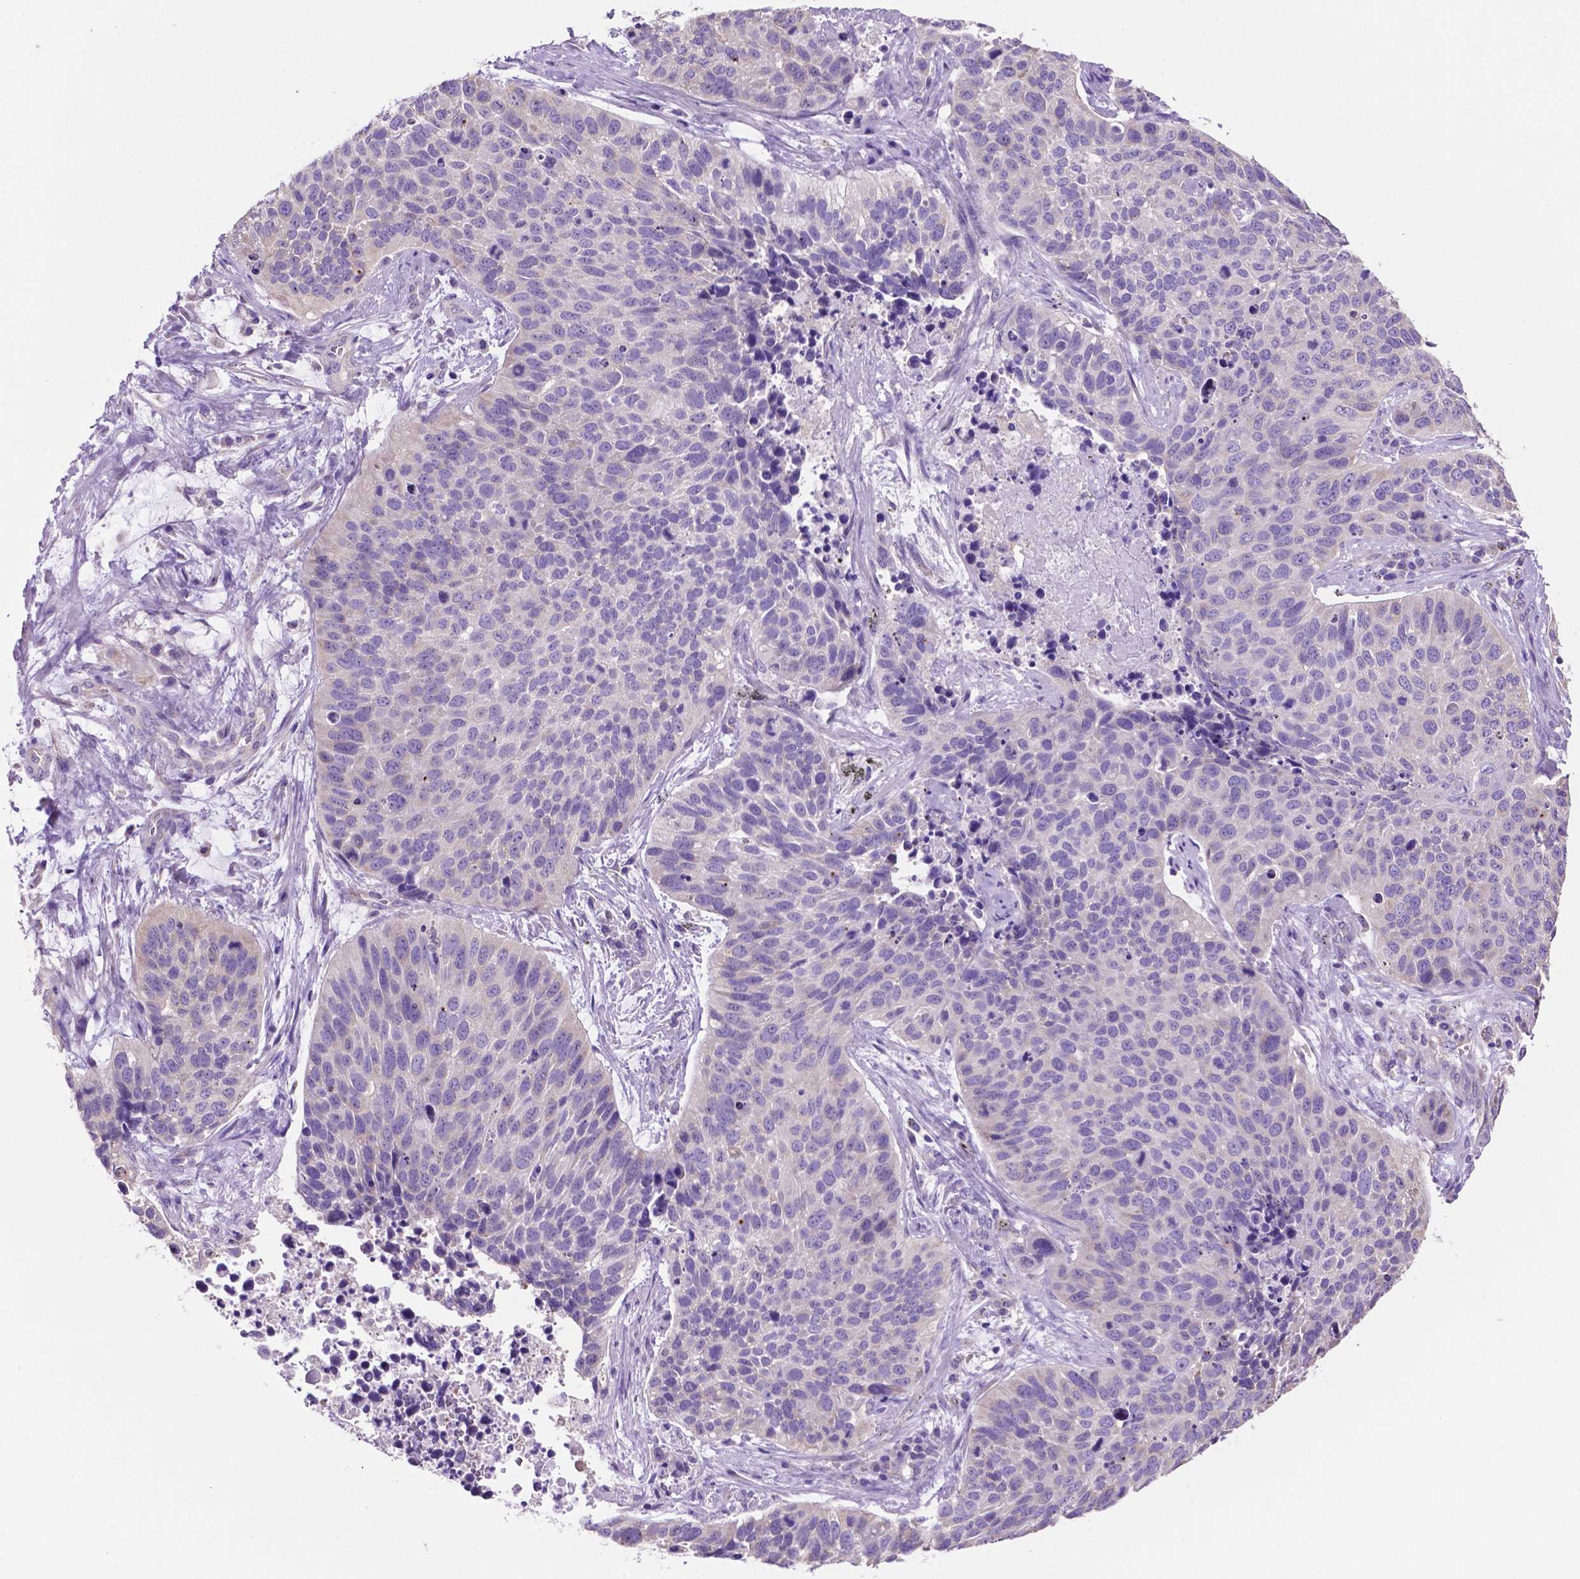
{"staining": {"intensity": "negative", "quantity": "none", "location": "none"}, "tissue": "lung cancer", "cell_type": "Tumor cells", "image_type": "cancer", "snomed": [{"axis": "morphology", "description": "Squamous cell carcinoma, NOS"}, {"axis": "topography", "description": "Lung"}], "caption": "Immunohistochemistry photomicrograph of lung cancer (squamous cell carcinoma) stained for a protein (brown), which reveals no expression in tumor cells.", "gene": "SPDYA", "patient": {"sex": "male", "age": 62}}